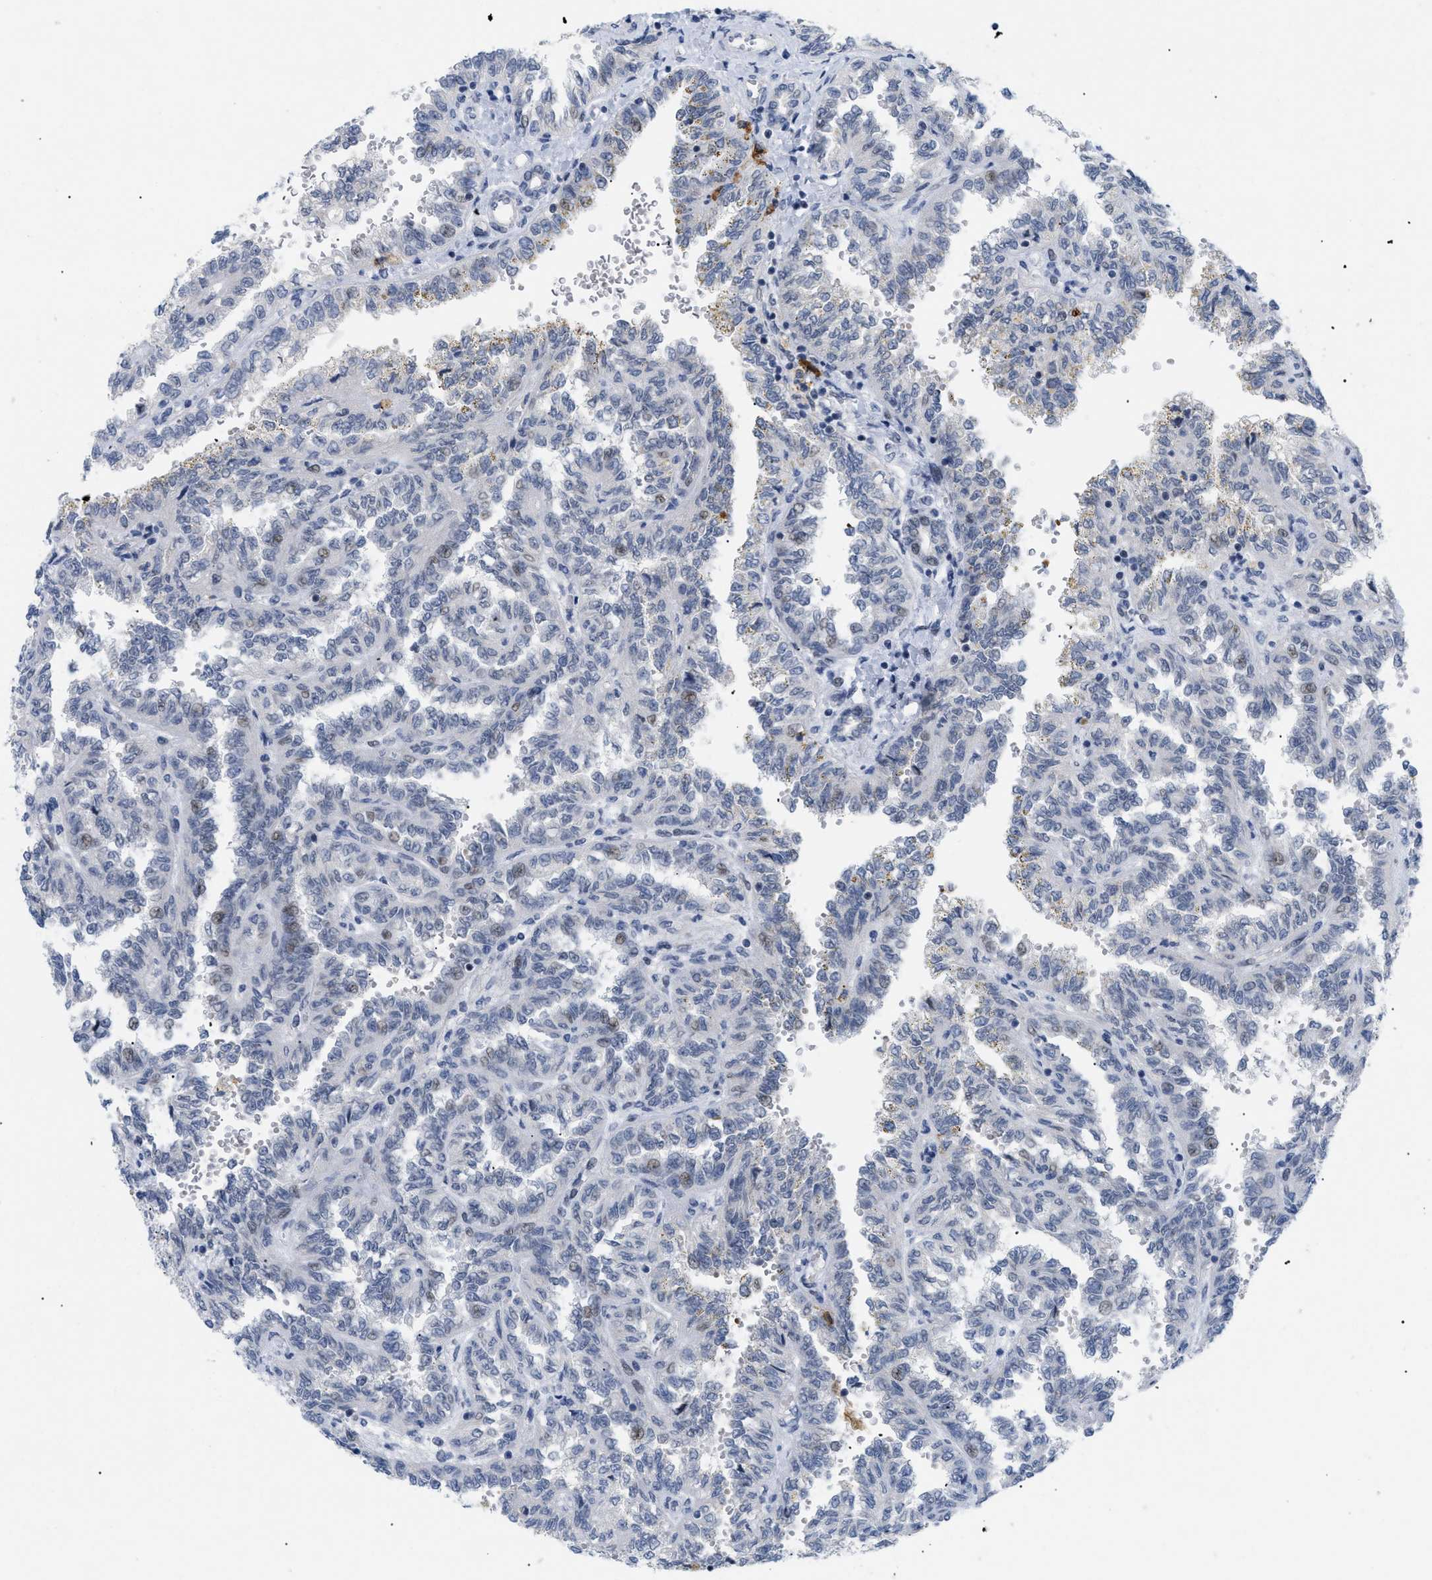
{"staining": {"intensity": "moderate", "quantity": "<25%", "location": "nuclear"}, "tissue": "renal cancer", "cell_type": "Tumor cells", "image_type": "cancer", "snomed": [{"axis": "morphology", "description": "Inflammation, NOS"}, {"axis": "morphology", "description": "Adenocarcinoma, NOS"}, {"axis": "topography", "description": "Kidney"}], "caption": "Moderate nuclear protein staining is identified in about <25% of tumor cells in renal cancer (adenocarcinoma). (Stains: DAB (3,3'-diaminobenzidine) in brown, nuclei in blue, Microscopy: brightfield microscopy at high magnification).", "gene": "MED1", "patient": {"sex": "male", "age": 68}}